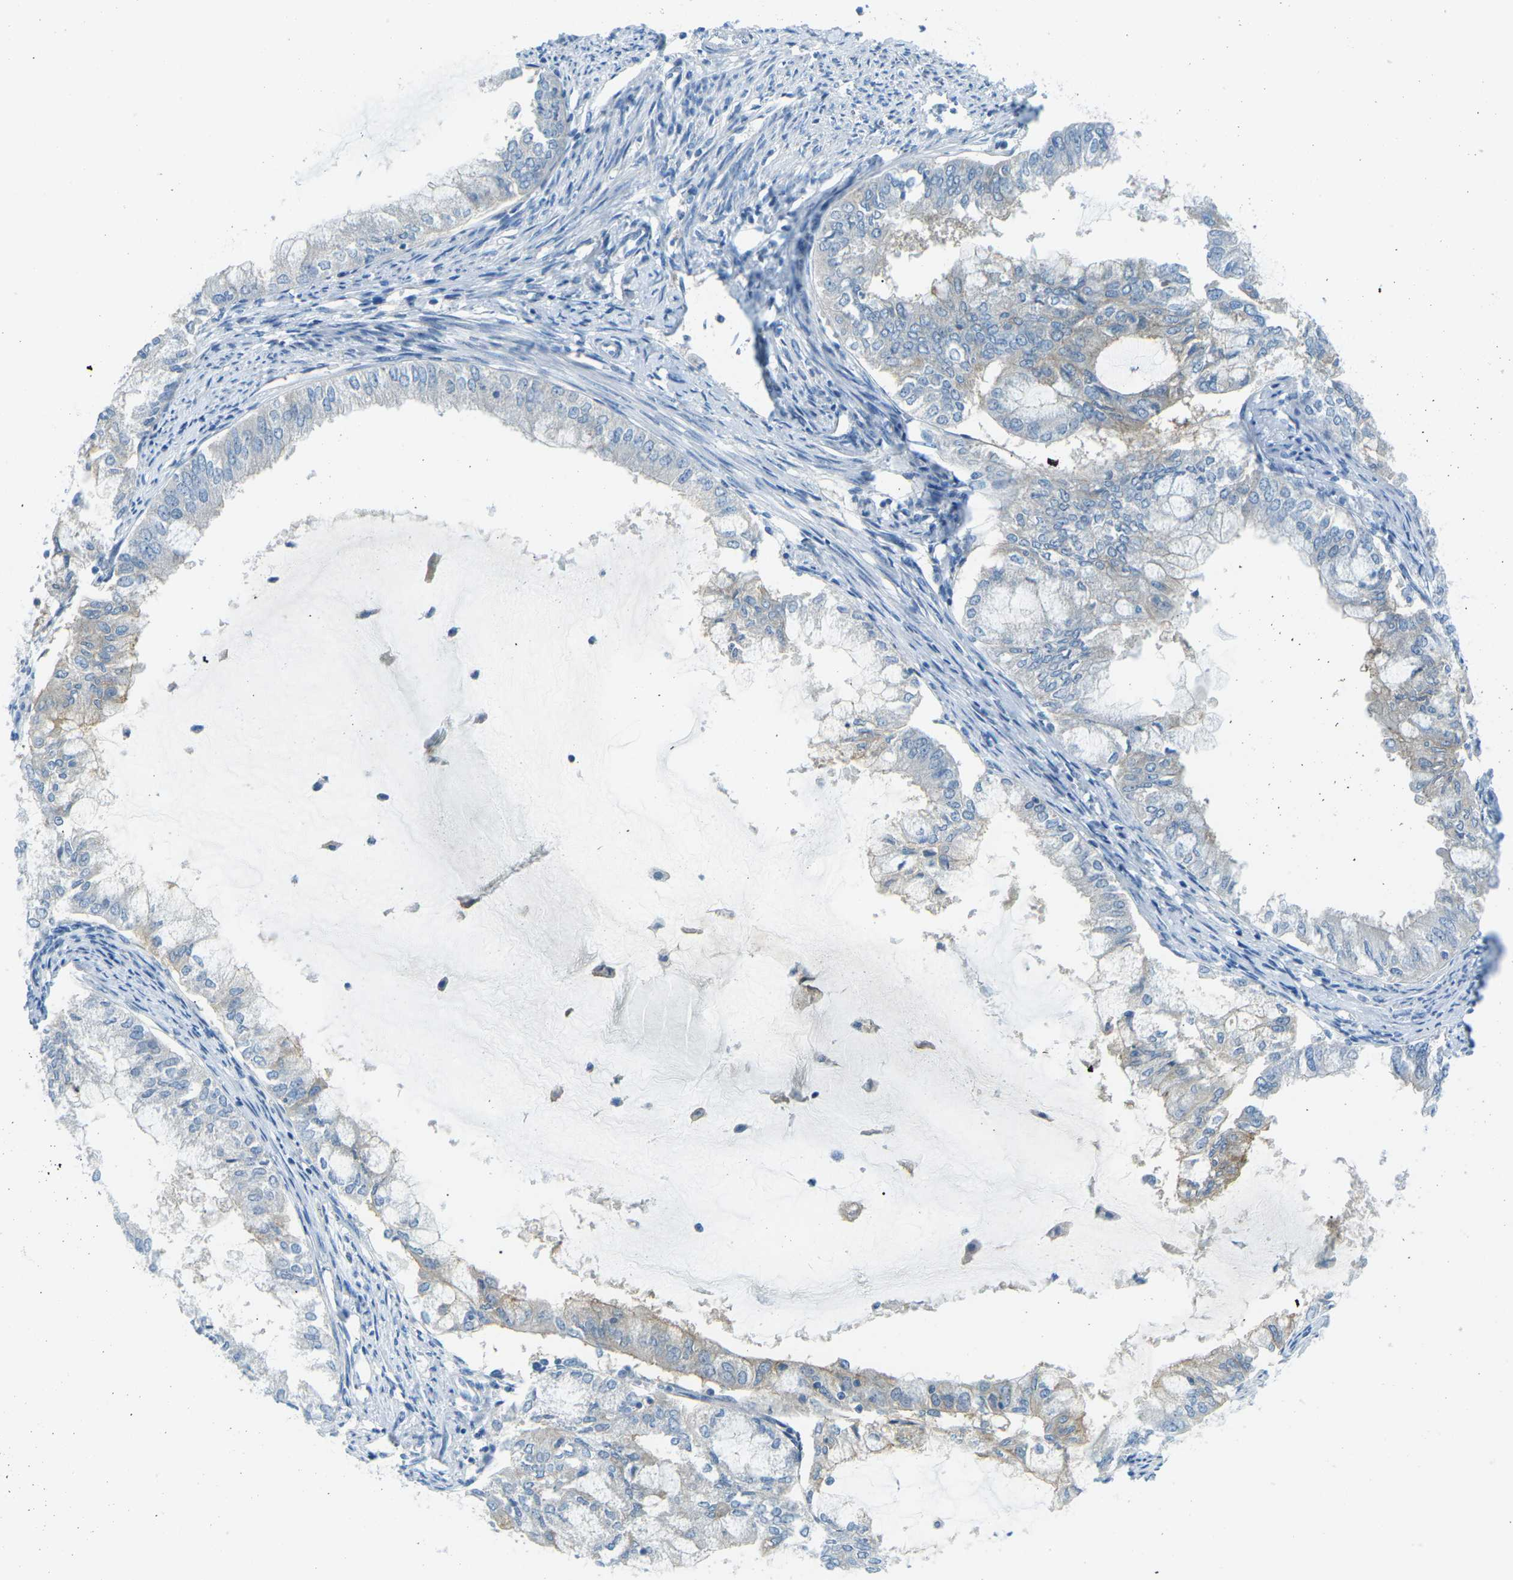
{"staining": {"intensity": "weak", "quantity": "<25%", "location": "cytoplasmic/membranous"}, "tissue": "endometrial cancer", "cell_type": "Tumor cells", "image_type": "cancer", "snomed": [{"axis": "morphology", "description": "Adenocarcinoma, NOS"}, {"axis": "topography", "description": "Endometrium"}], "caption": "There is no significant expression in tumor cells of endometrial adenocarcinoma.", "gene": "CD47", "patient": {"sex": "female", "age": 86}}